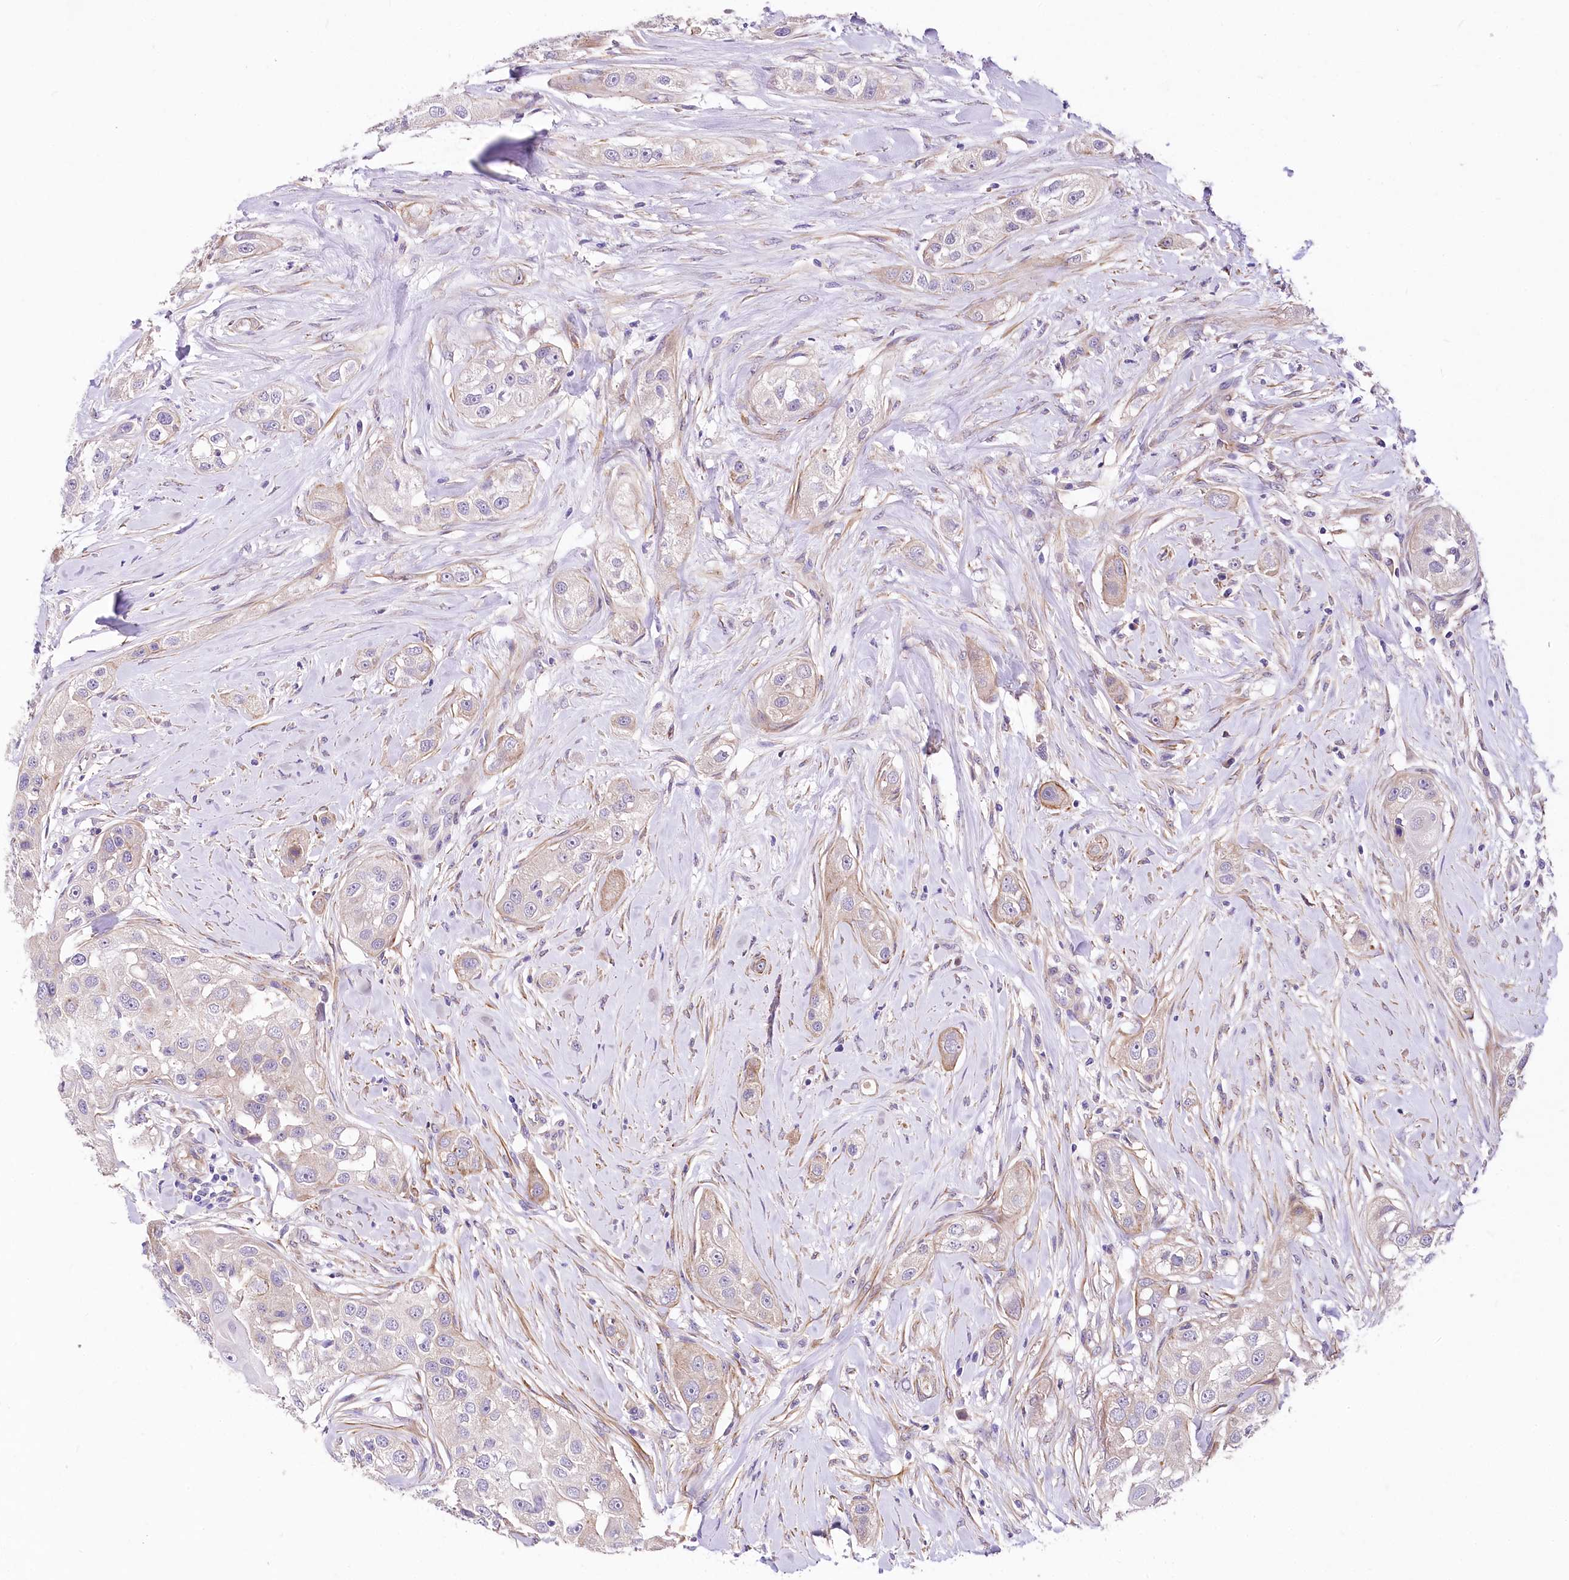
{"staining": {"intensity": "negative", "quantity": "none", "location": "none"}, "tissue": "head and neck cancer", "cell_type": "Tumor cells", "image_type": "cancer", "snomed": [{"axis": "morphology", "description": "Normal tissue, NOS"}, {"axis": "morphology", "description": "Squamous cell carcinoma, NOS"}, {"axis": "topography", "description": "Skeletal muscle"}, {"axis": "topography", "description": "Head-Neck"}], "caption": "Head and neck squamous cell carcinoma was stained to show a protein in brown. There is no significant staining in tumor cells.", "gene": "RDH16", "patient": {"sex": "male", "age": 51}}